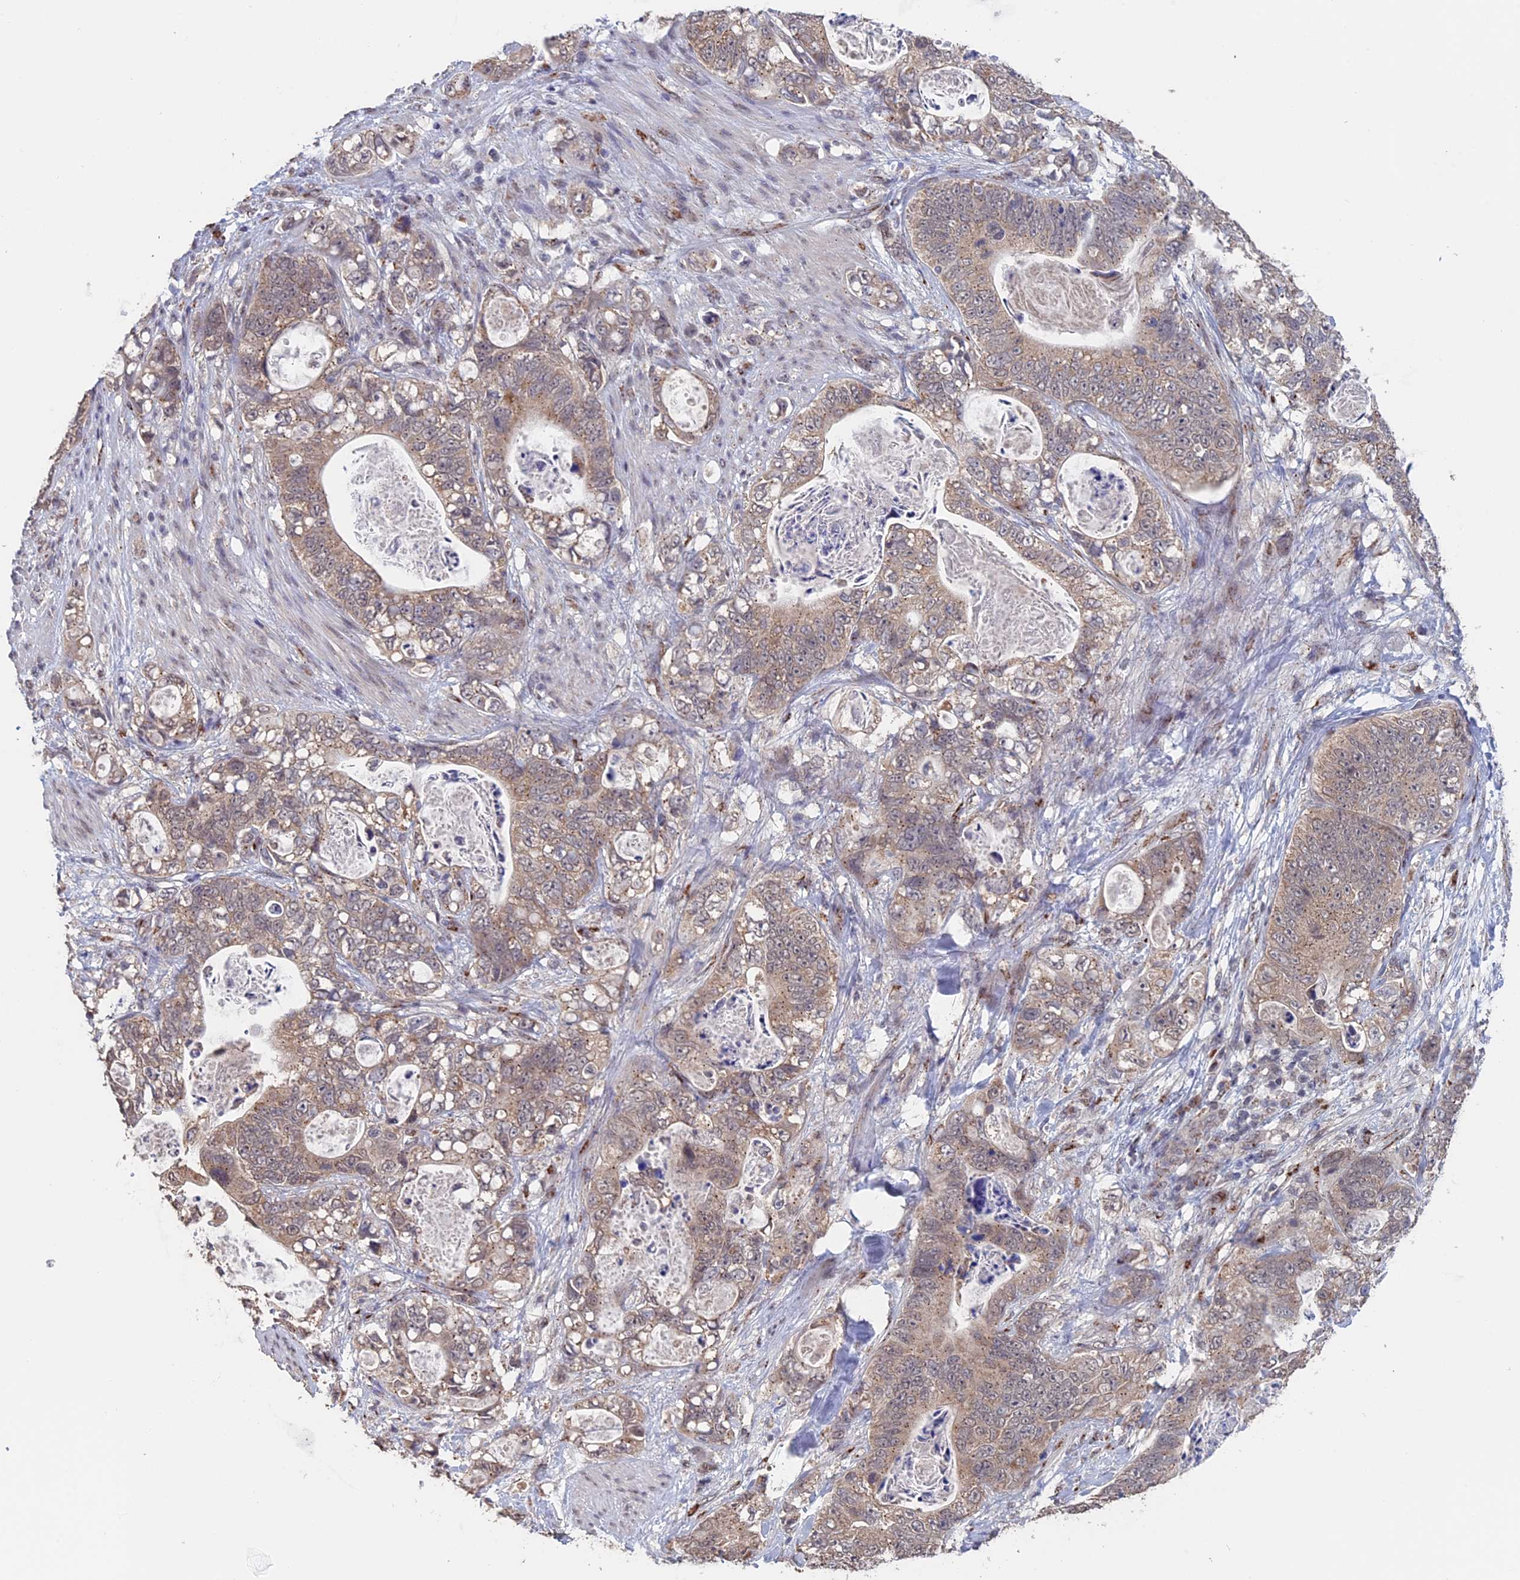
{"staining": {"intensity": "weak", "quantity": ">75%", "location": "cytoplasmic/membranous"}, "tissue": "stomach cancer", "cell_type": "Tumor cells", "image_type": "cancer", "snomed": [{"axis": "morphology", "description": "Normal tissue, NOS"}, {"axis": "morphology", "description": "Adenocarcinoma, NOS"}, {"axis": "topography", "description": "Stomach"}], "caption": "Tumor cells display weak cytoplasmic/membranous staining in about >75% of cells in stomach cancer.", "gene": "PIGQ", "patient": {"sex": "female", "age": 89}}